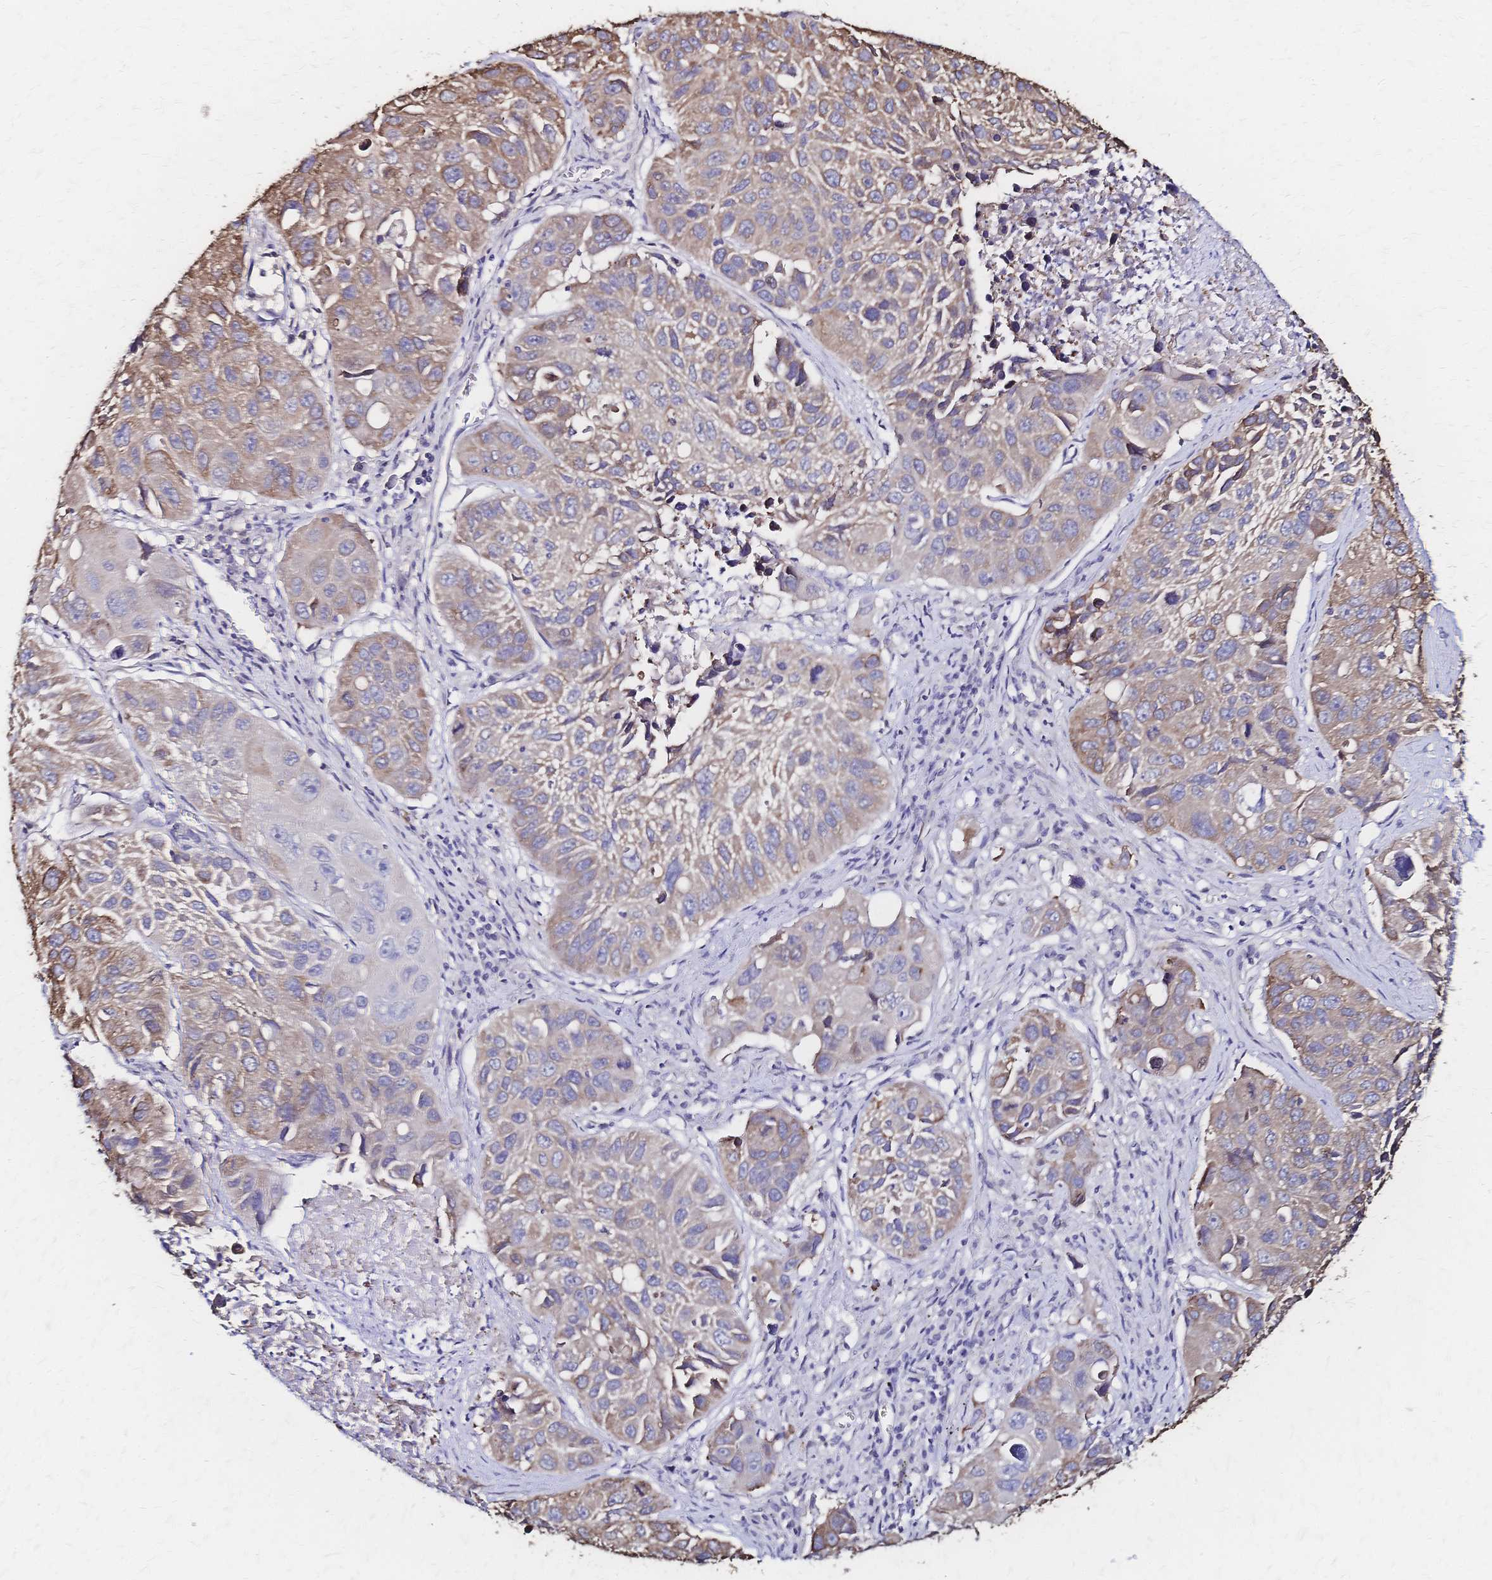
{"staining": {"intensity": "weak", "quantity": "25%-75%", "location": "cytoplasmic/membranous"}, "tissue": "lung cancer", "cell_type": "Tumor cells", "image_type": "cancer", "snomed": [{"axis": "morphology", "description": "Squamous cell carcinoma, NOS"}, {"axis": "topography", "description": "Lung"}], "caption": "This micrograph exhibits squamous cell carcinoma (lung) stained with immunohistochemistry (IHC) to label a protein in brown. The cytoplasmic/membranous of tumor cells show weak positivity for the protein. Nuclei are counter-stained blue.", "gene": "SLC5A1", "patient": {"sex": "female", "age": 61}}